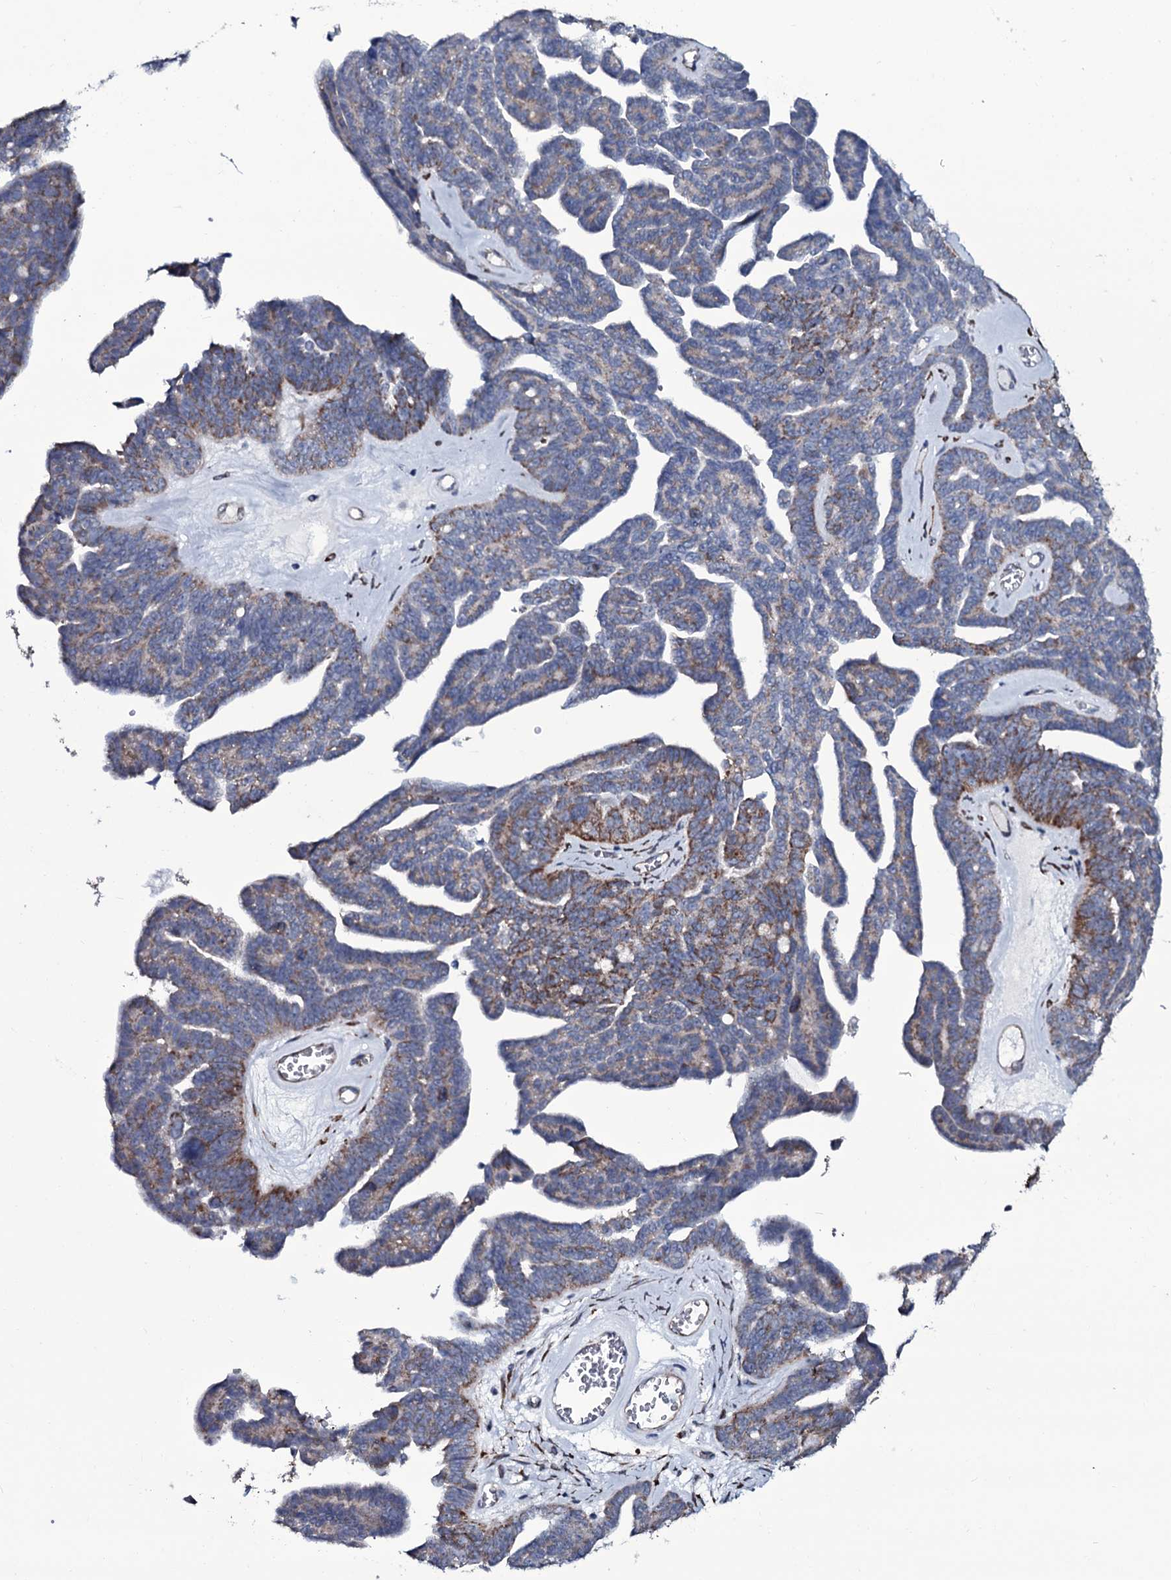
{"staining": {"intensity": "moderate", "quantity": ">75%", "location": "cytoplasmic/membranous"}, "tissue": "ovarian cancer", "cell_type": "Tumor cells", "image_type": "cancer", "snomed": [{"axis": "morphology", "description": "Cystadenocarcinoma, serous, NOS"}, {"axis": "topography", "description": "Ovary"}], "caption": "An IHC photomicrograph of neoplastic tissue is shown. Protein staining in brown highlights moderate cytoplasmic/membranous positivity in ovarian serous cystadenocarcinoma within tumor cells.", "gene": "WIPF3", "patient": {"sex": "female", "age": 79}}